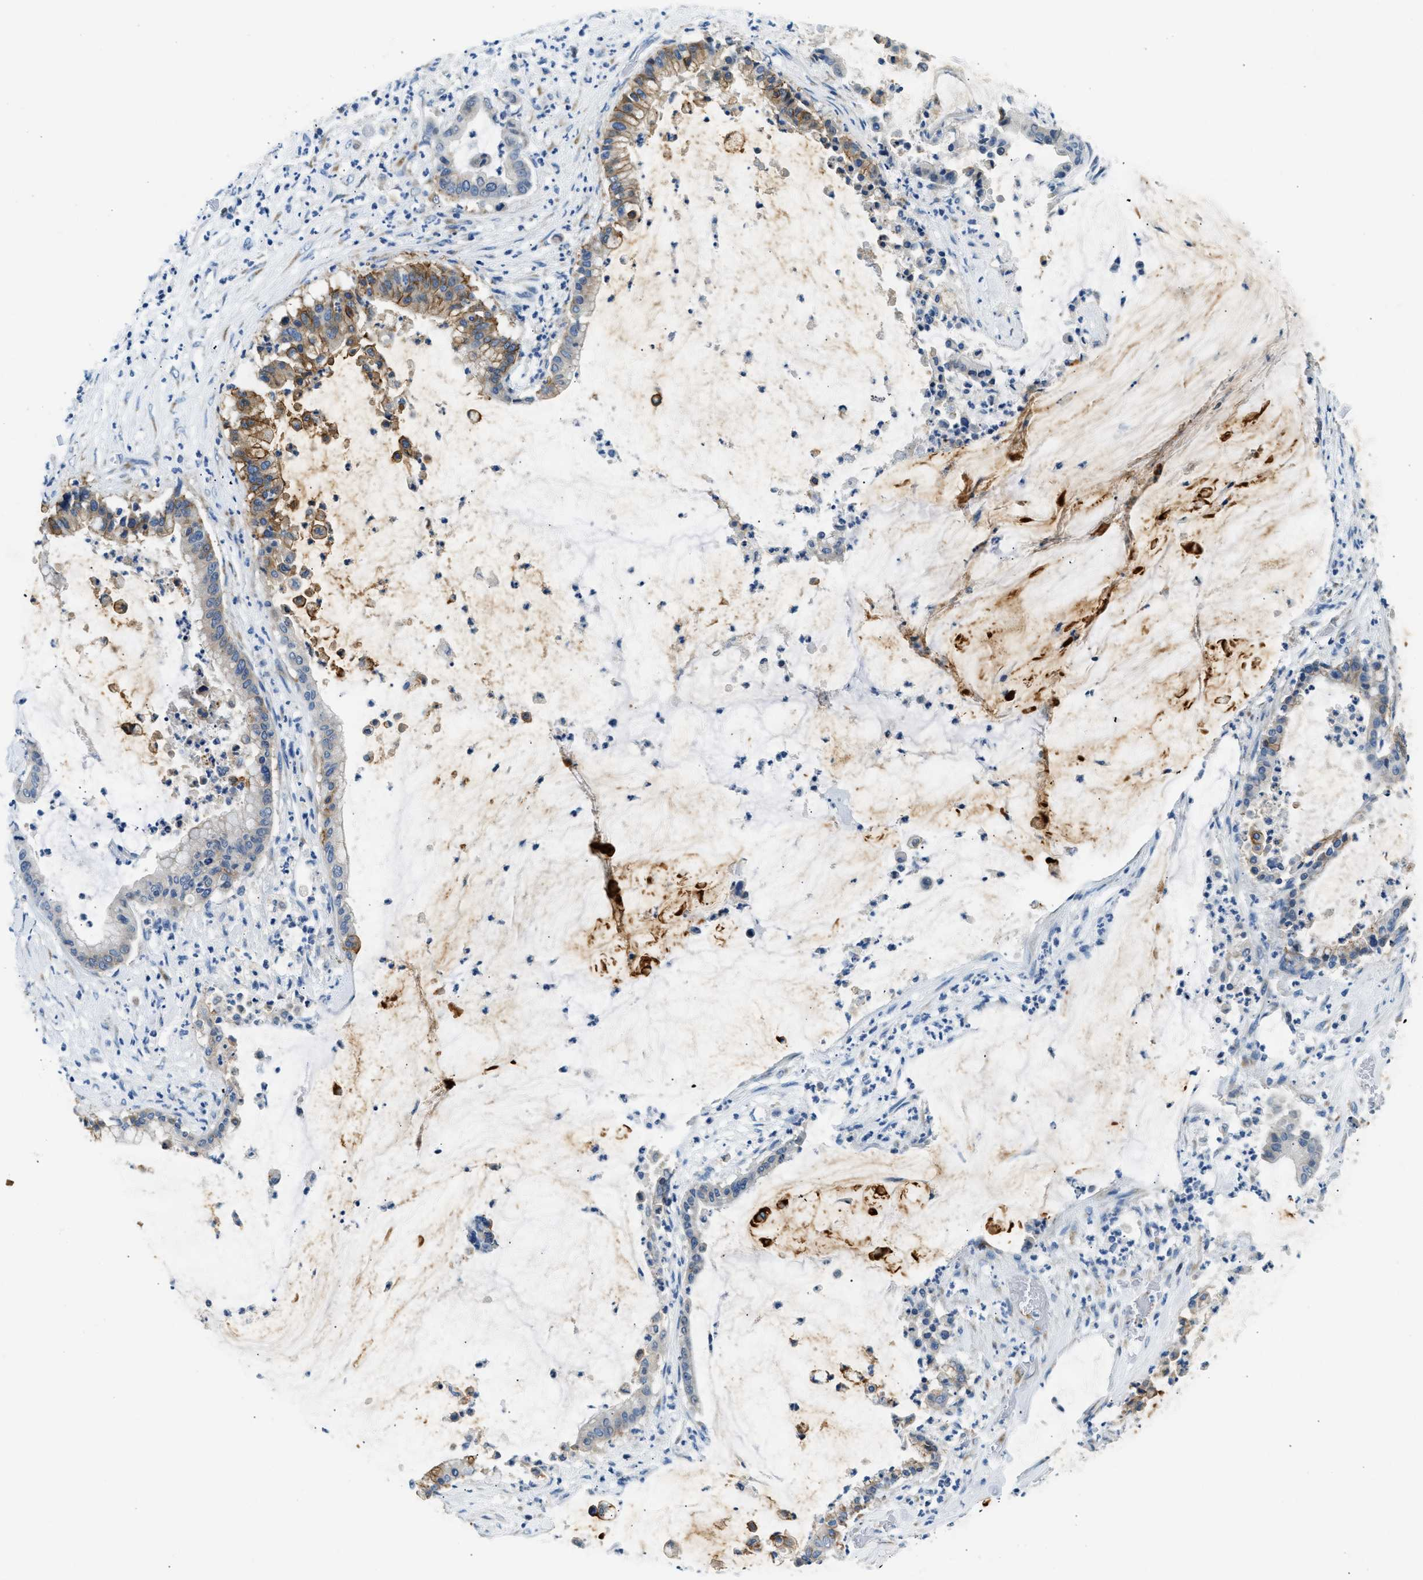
{"staining": {"intensity": "moderate", "quantity": "<25%", "location": "cytoplasmic/membranous"}, "tissue": "pancreatic cancer", "cell_type": "Tumor cells", "image_type": "cancer", "snomed": [{"axis": "morphology", "description": "Adenocarcinoma, NOS"}, {"axis": "topography", "description": "Pancreas"}], "caption": "High-power microscopy captured an immunohistochemistry (IHC) photomicrograph of pancreatic cancer (adenocarcinoma), revealing moderate cytoplasmic/membranous expression in approximately <25% of tumor cells. Using DAB (brown) and hematoxylin (blue) stains, captured at high magnification using brightfield microscopy.", "gene": "CLDN18", "patient": {"sex": "male", "age": 41}}